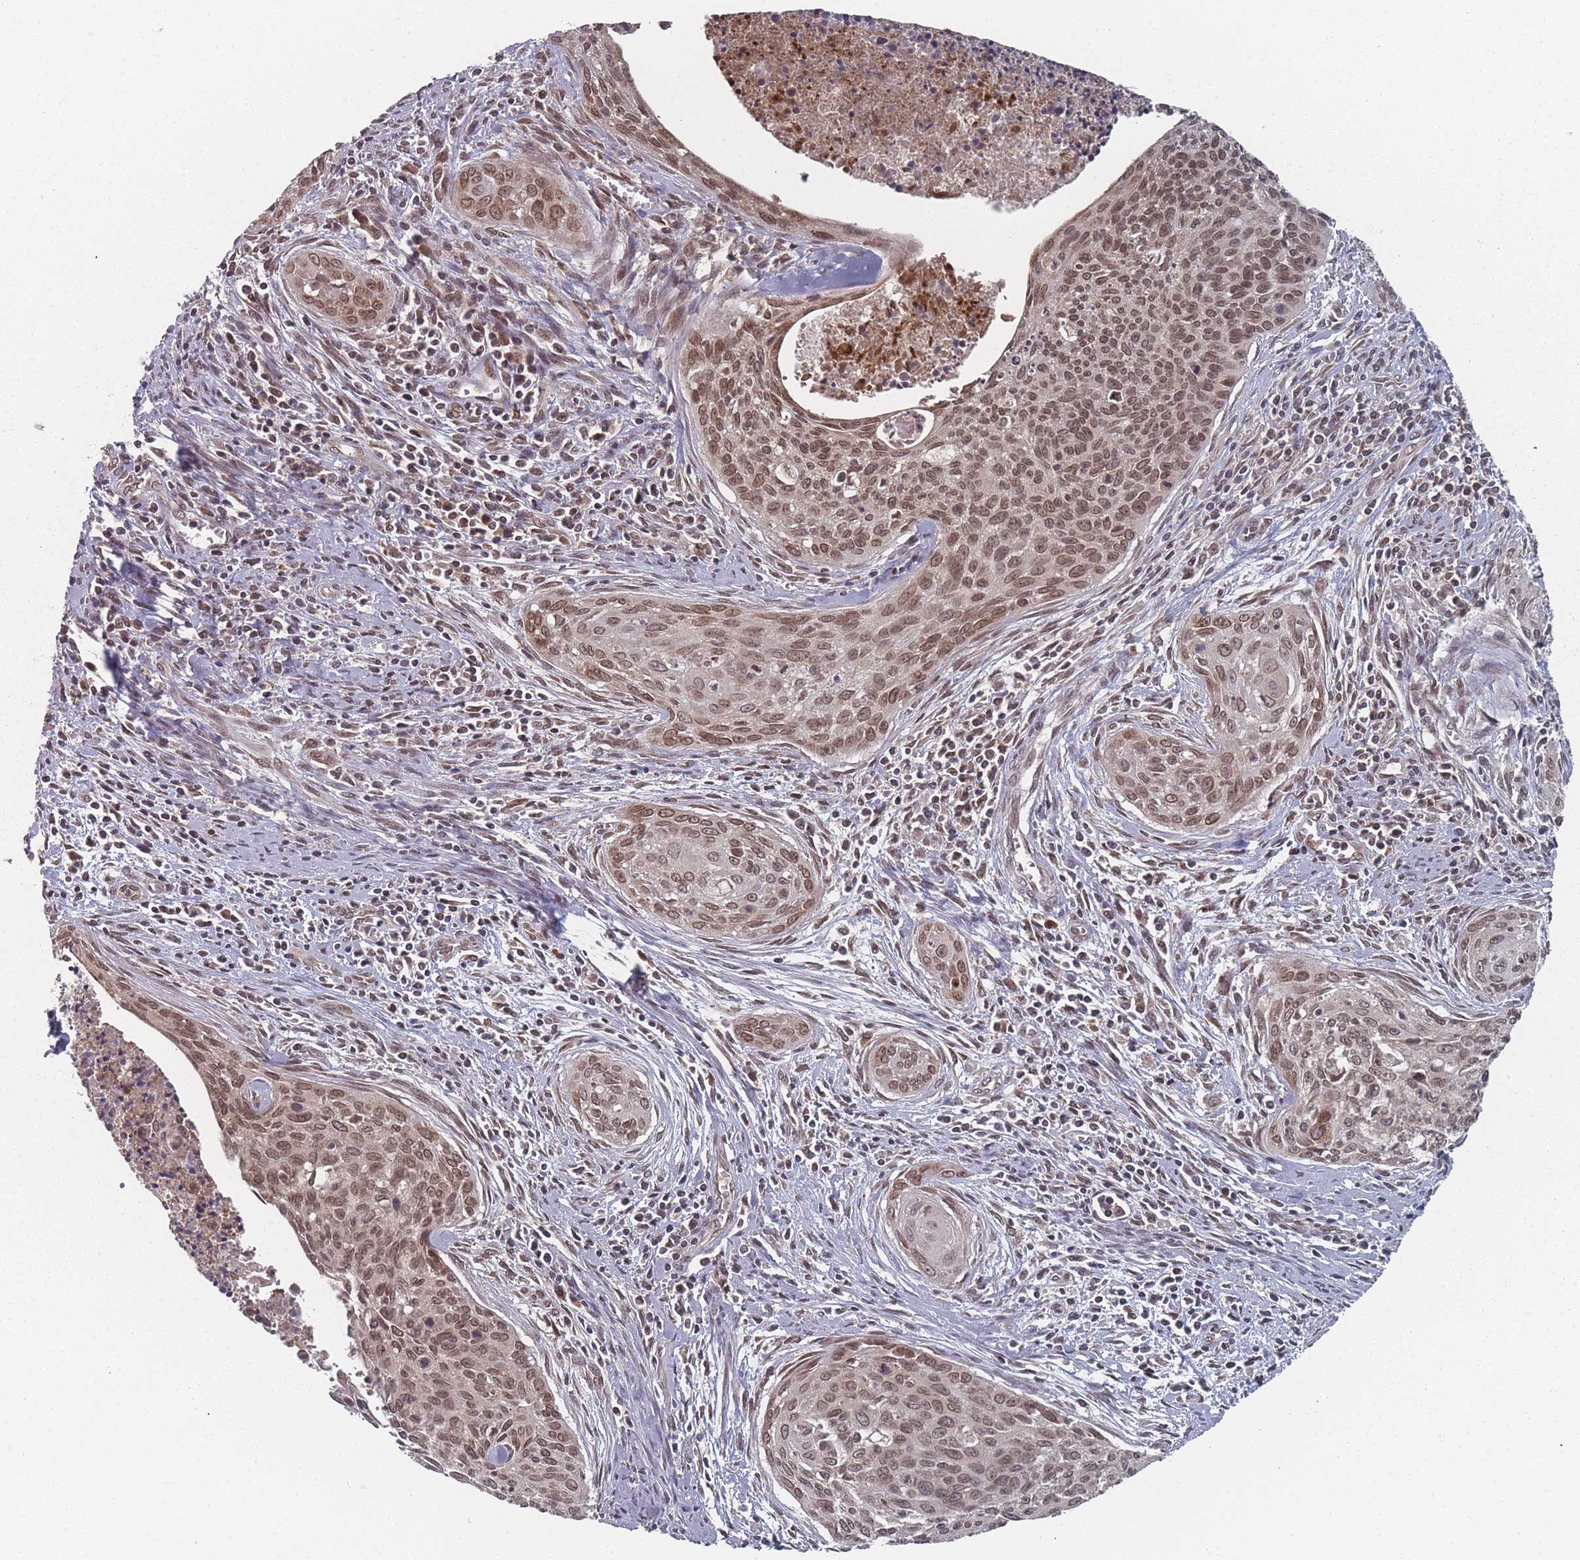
{"staining": {"intensity": "moderate", "quantity": ">75%", "location": "cytoplasmic/membranous,nuclear"}, "tissue": "cervical cancer", "cell_type": "Tumor cells", "image_type": "cancer", "snomed": [{"axis": "morphology", "description": "Squamous cell carcinoma, NOS"}, {"axis": "topography", "description": "Cervix"}], "caption": "This photomicrograph exhibits IHC staining of human squamous cell carcinoma (cervical), with medium moderate cytoplasmic/membranous and nuclear expression in approximately >75% of tumor cells.", "gene": "TBC1D25", "patient": {"sex": "female", "age": 55}}